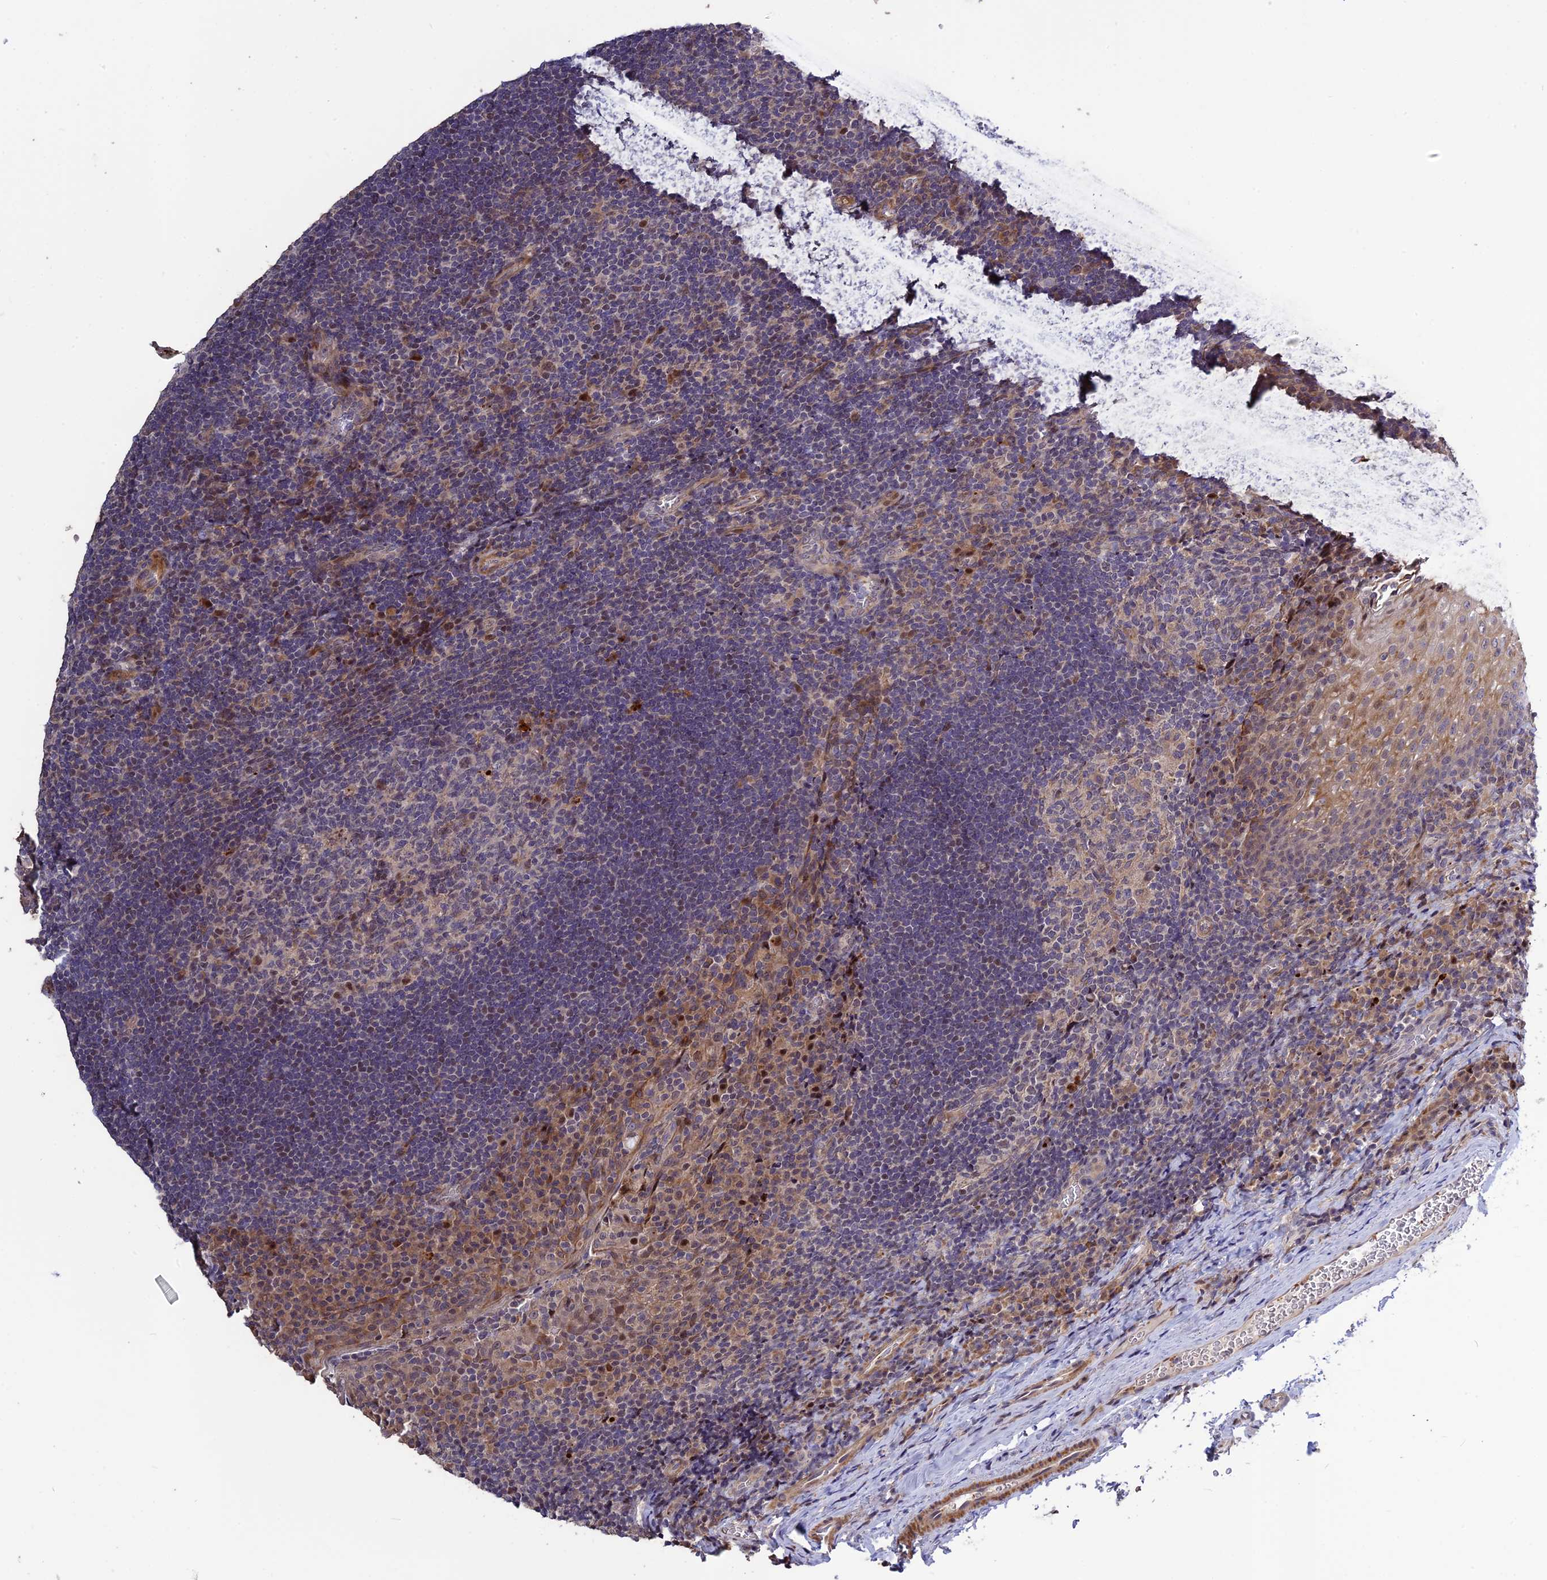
{"staining": {"intensity": "negative", "quantity": "none", "location": "none"}, "tissue": "tonsil", "cell_type": "Germinal center cells", "image_type": "normal", "snomed": [{"axis": "morphology", "description": "Normal tissue, NOS"}, {"axis": "topography", "description": "Tonsil"}], "caption": "Immunohistochemical staining of normal human tonsil shows no significant expression in germinal center cells.", "gene": "SPG21", "patient": {"sex": "male", "age": 17}}